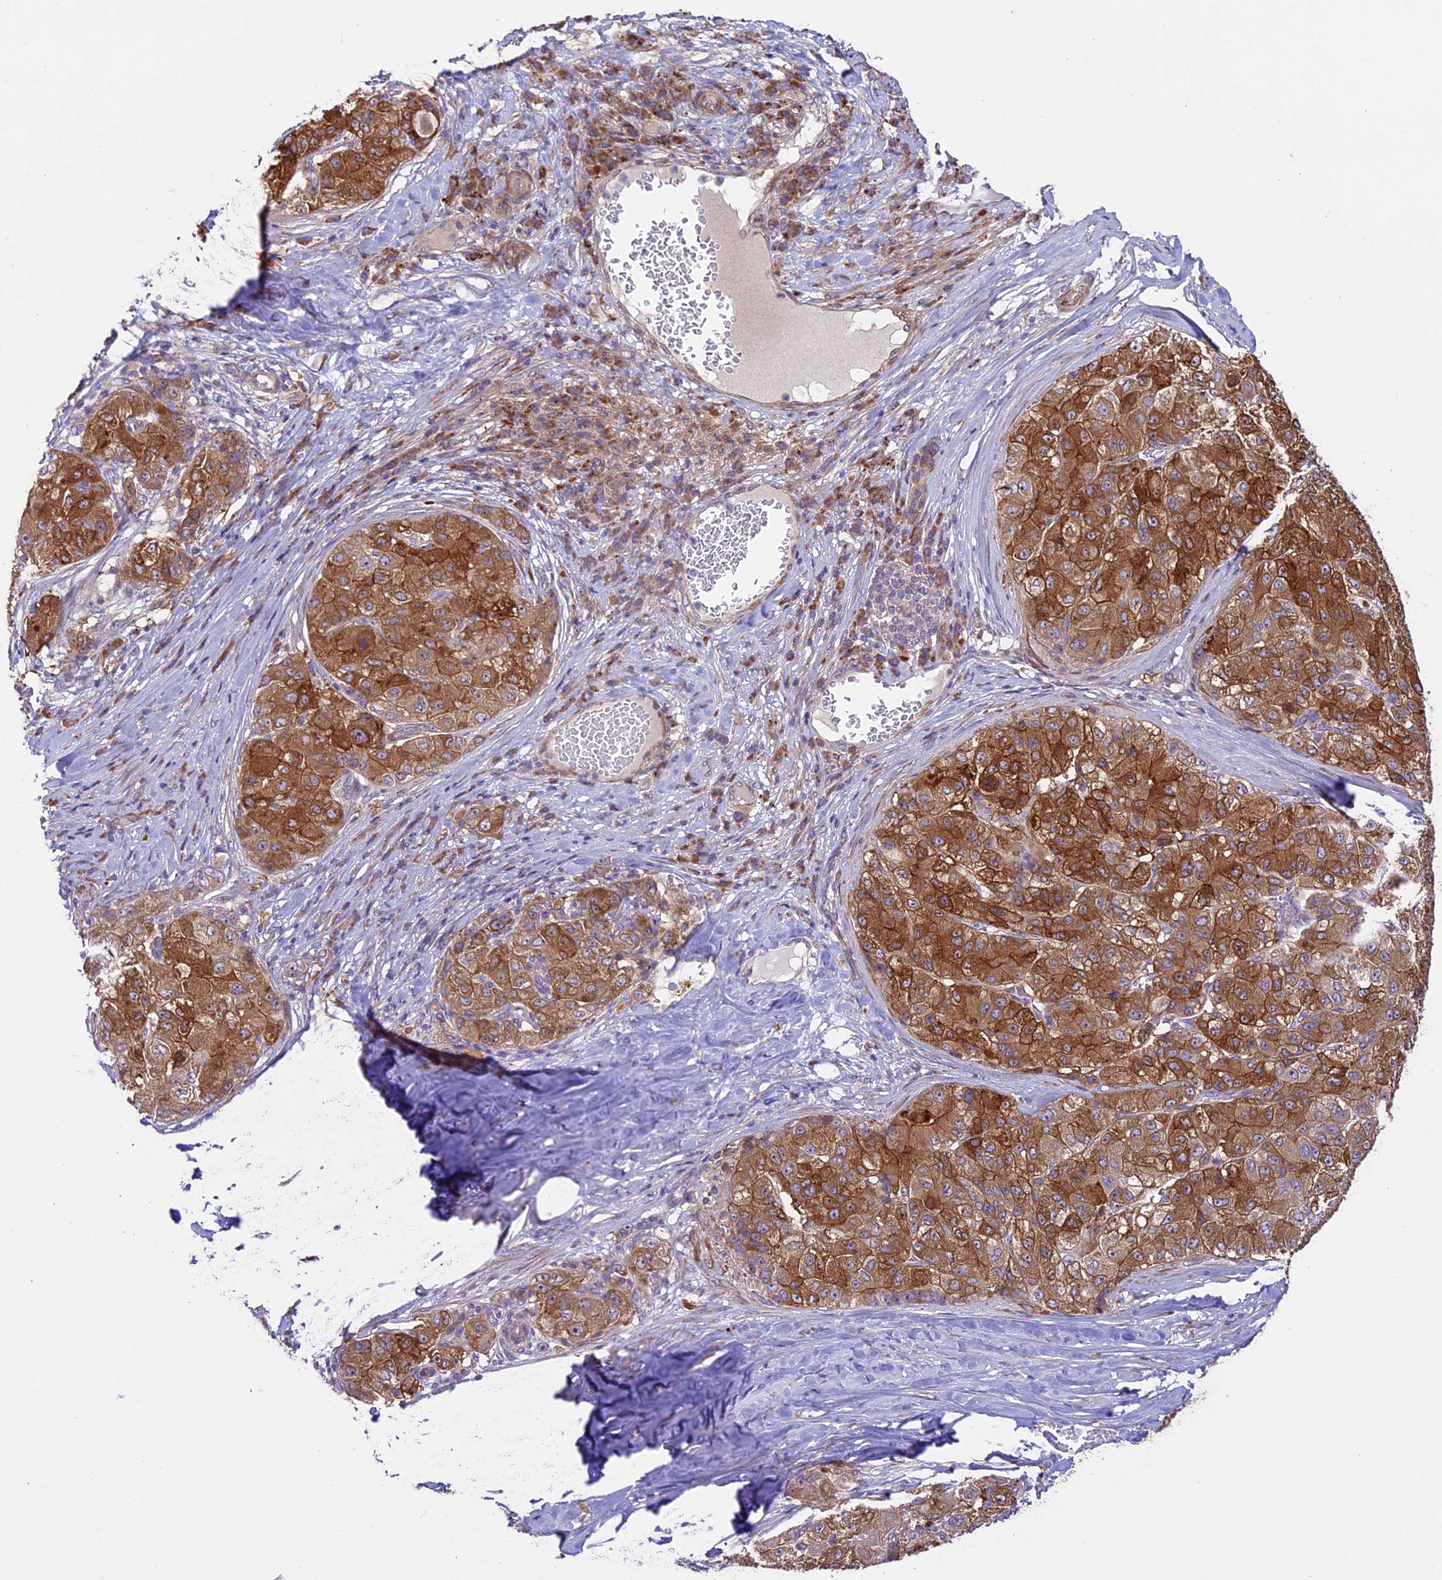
{"staining": {"intensity": "moderate", "quantity": ">75%", "location": "cytoplasmic/membranous"}, "tissue": "liver cancer", "cell_type": "Tumor cells", "image_type": "cancer", "snomed": [{"axis": "morphology", "description": "Carcinoma, Hepatocellular, NOS"}, {"axis": "topography", "description": "Liver"}], "caption": "Human liver cancer (hepatocellular carcinoma) stained with a protein marker shows moderate staining in tumor cells.", "gene": "SPIRE1", "patient": {"sex": "male", "age": 80}}